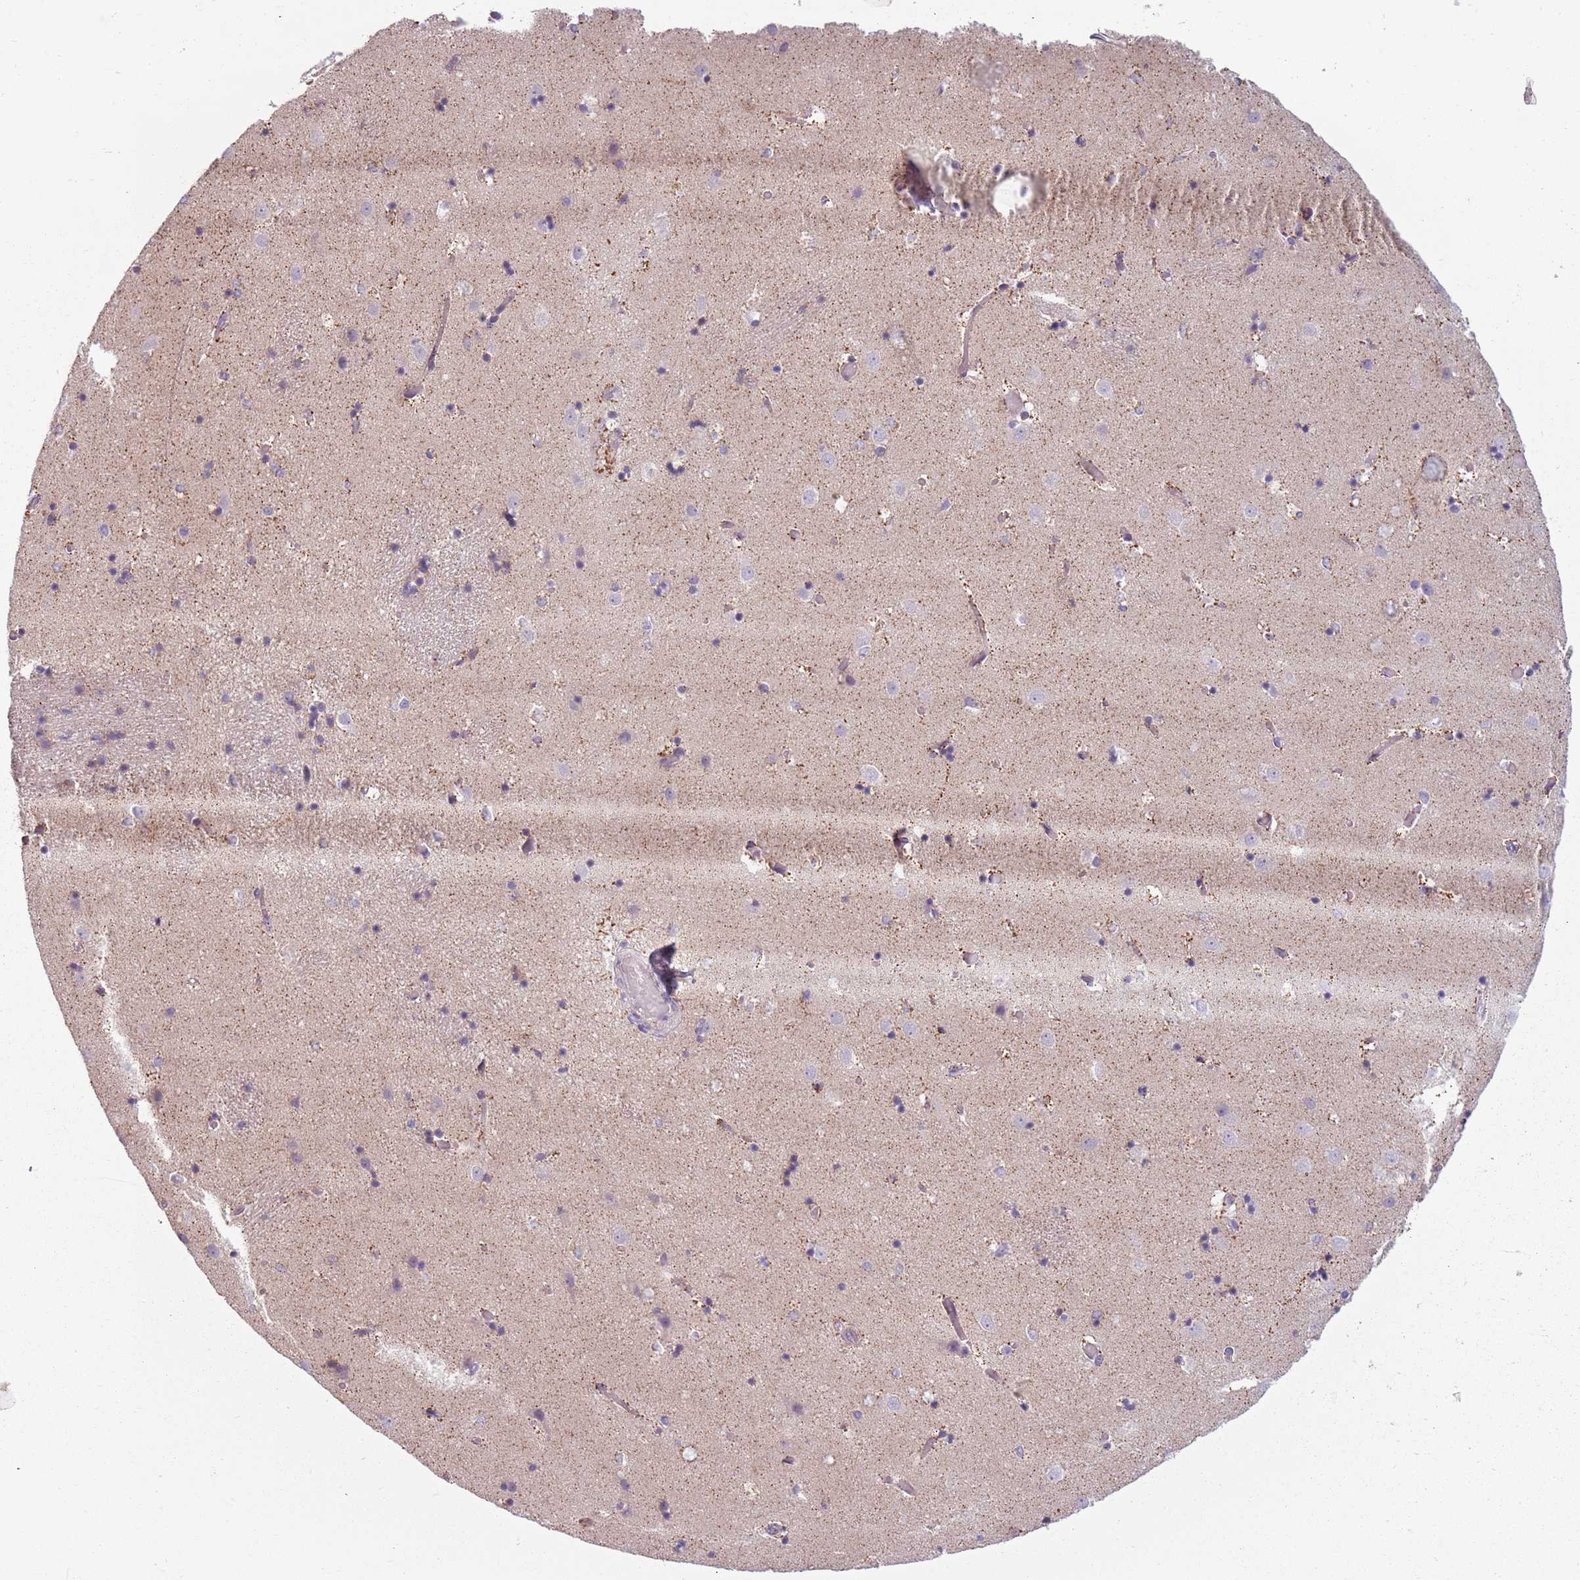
{"staining": {"intensity": "weak", "quantity": "<25%", "location": "cytoplasmic/membranous"}, "tissue": "caudate", "cell_type": "Glial cells", "image_type": "normal", "snomed": [{"axis": "morphology", "description": "Normal tissue, NOS"}, {"axis": "topography", "description": "Lateral ventricle wall"}], "caption": "DAB immunohistochemical staining of unremarkable caudate reveals no significant expression in glial cells.", "gene": "TLCD2", "patient": {"sex": "female", "age": 52}}